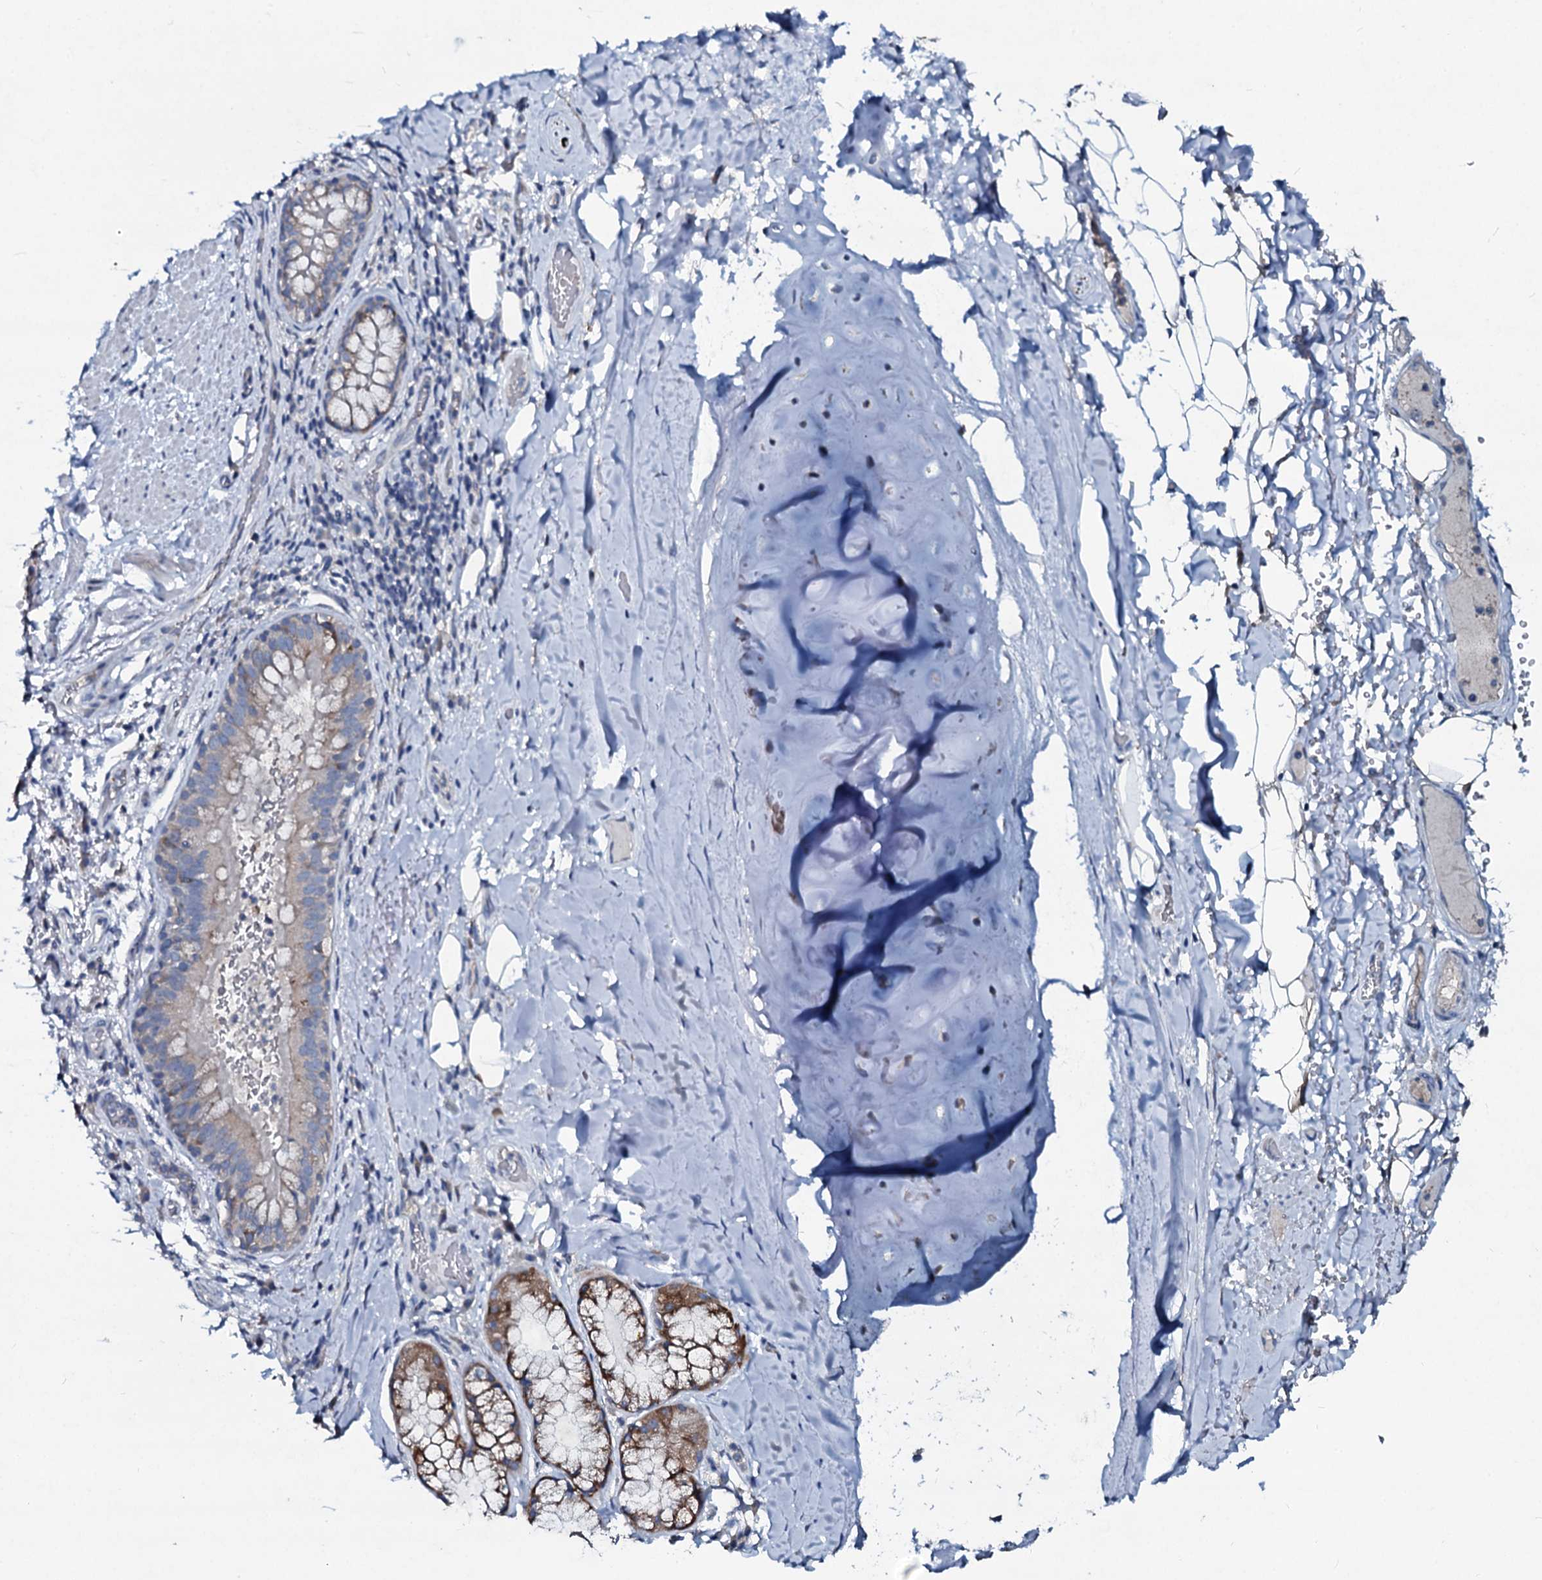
{"staining": {"intensity": "negative", "quantity": "none", "location": "none"}, "tissue": "adipose tissue", "cell_type": "Adipocytes", "image_type": "normal", "snomed": [{"axis": "morphology", "description": "Normal tissue, NOS"}, {"axis": "topography", "description": "Lymph node"}, {"axis": "topography", "description": "Cartilage tissue"}, {"axis": "topography", "description": "Bronchus"}], "caption": "Image shows no protein positivity in adipocytes of unremarkable adipose tissue.", "gene": "TPGS2", "patient": {"sex": "male", "age": 63}}